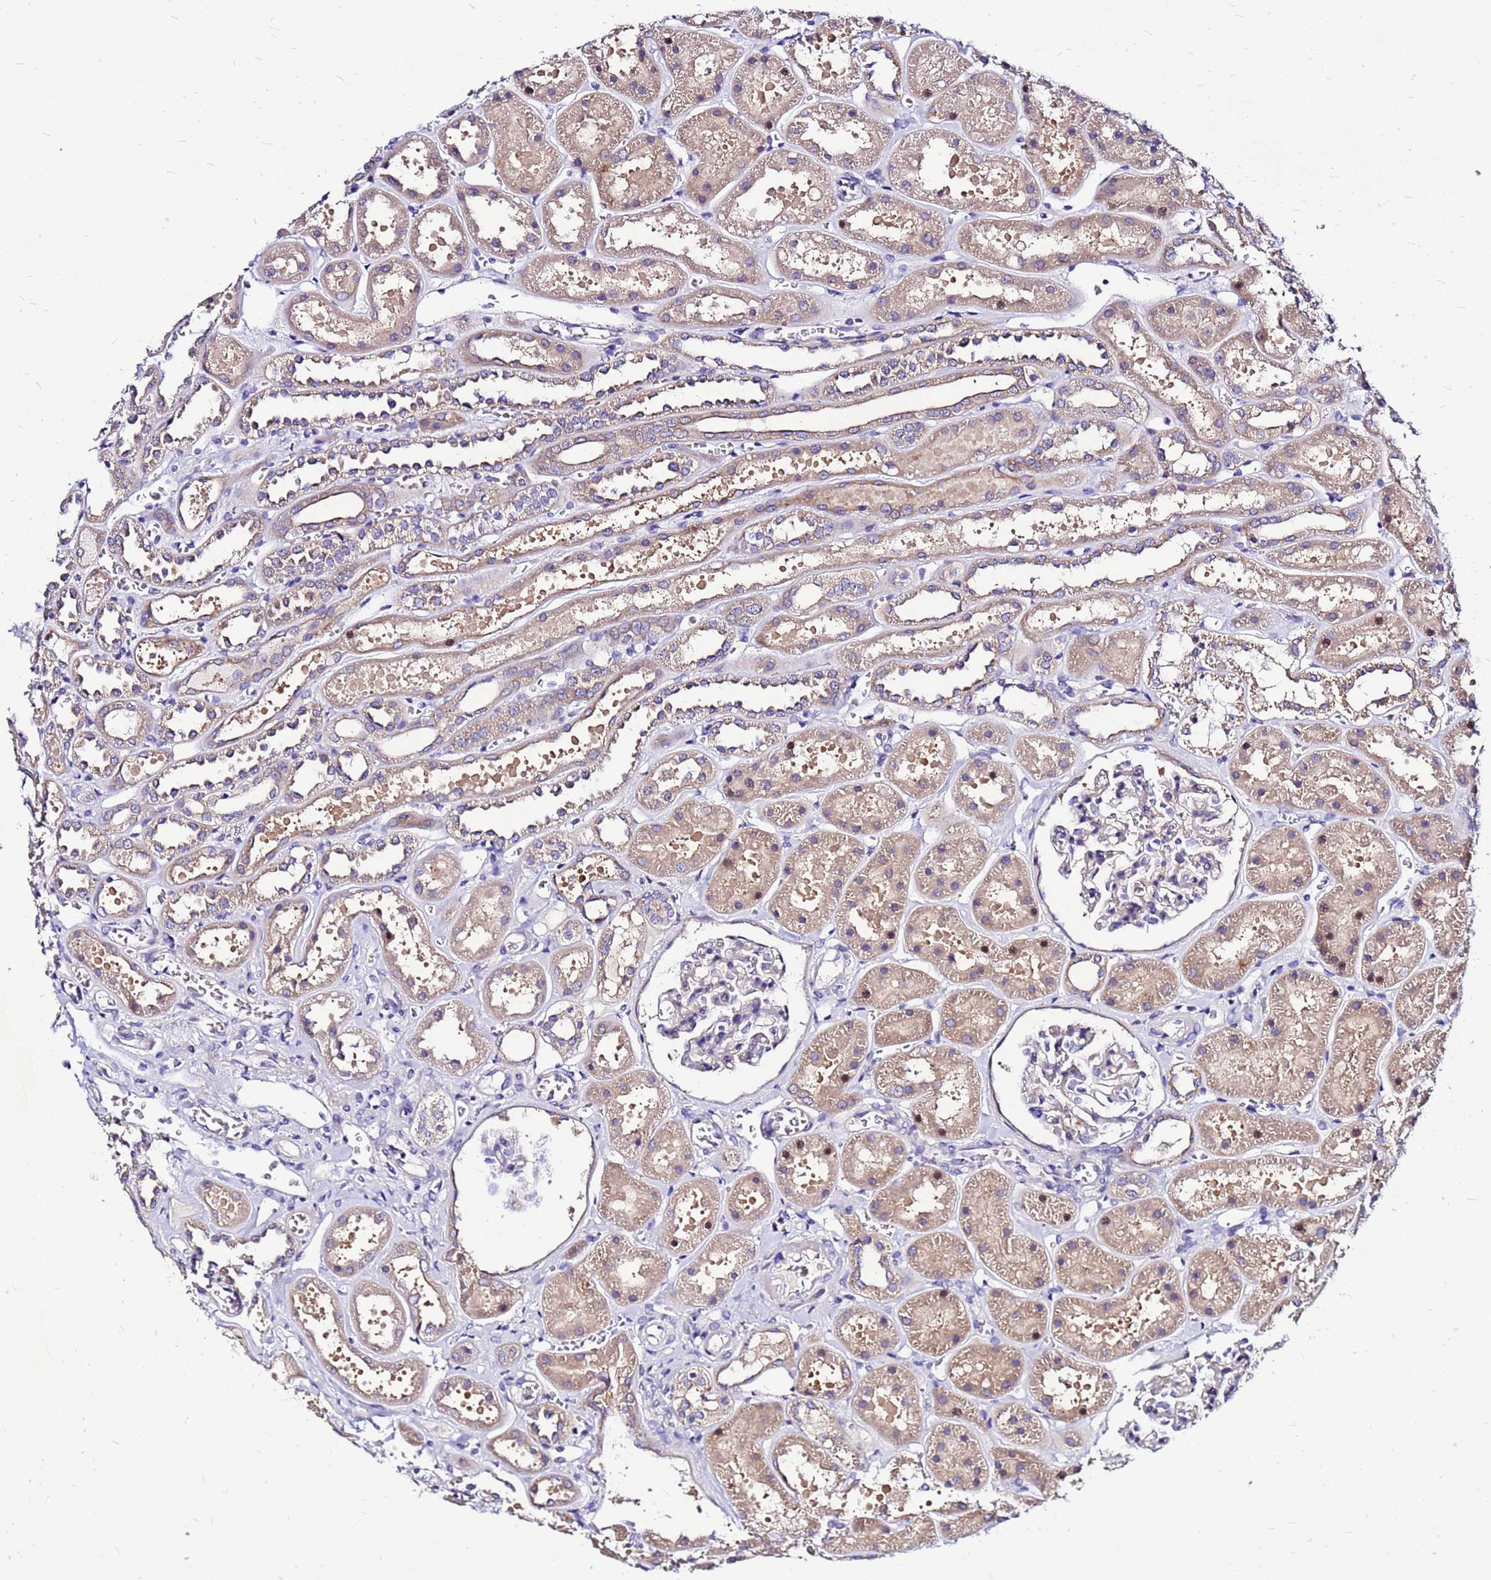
{"staining": {"intensity": "negative", "quantity": "none", "location": "none"}, "tissue": "kidney", "cell_type": "Cells in glomeruli", "image_type": "normal", "snomed": [{"axis": "morphology", "description": "Normal tissue, NOS"}, {"axis": "topography", "description": "Kidney"}], "caption": "There is no significant staining in cells in glomeruli of kidney. (Brightfield microscopy of DAB IHC at high magnification).", "gene": "ARHGEF35", "patient": {"sex": "female", "age": 41}}